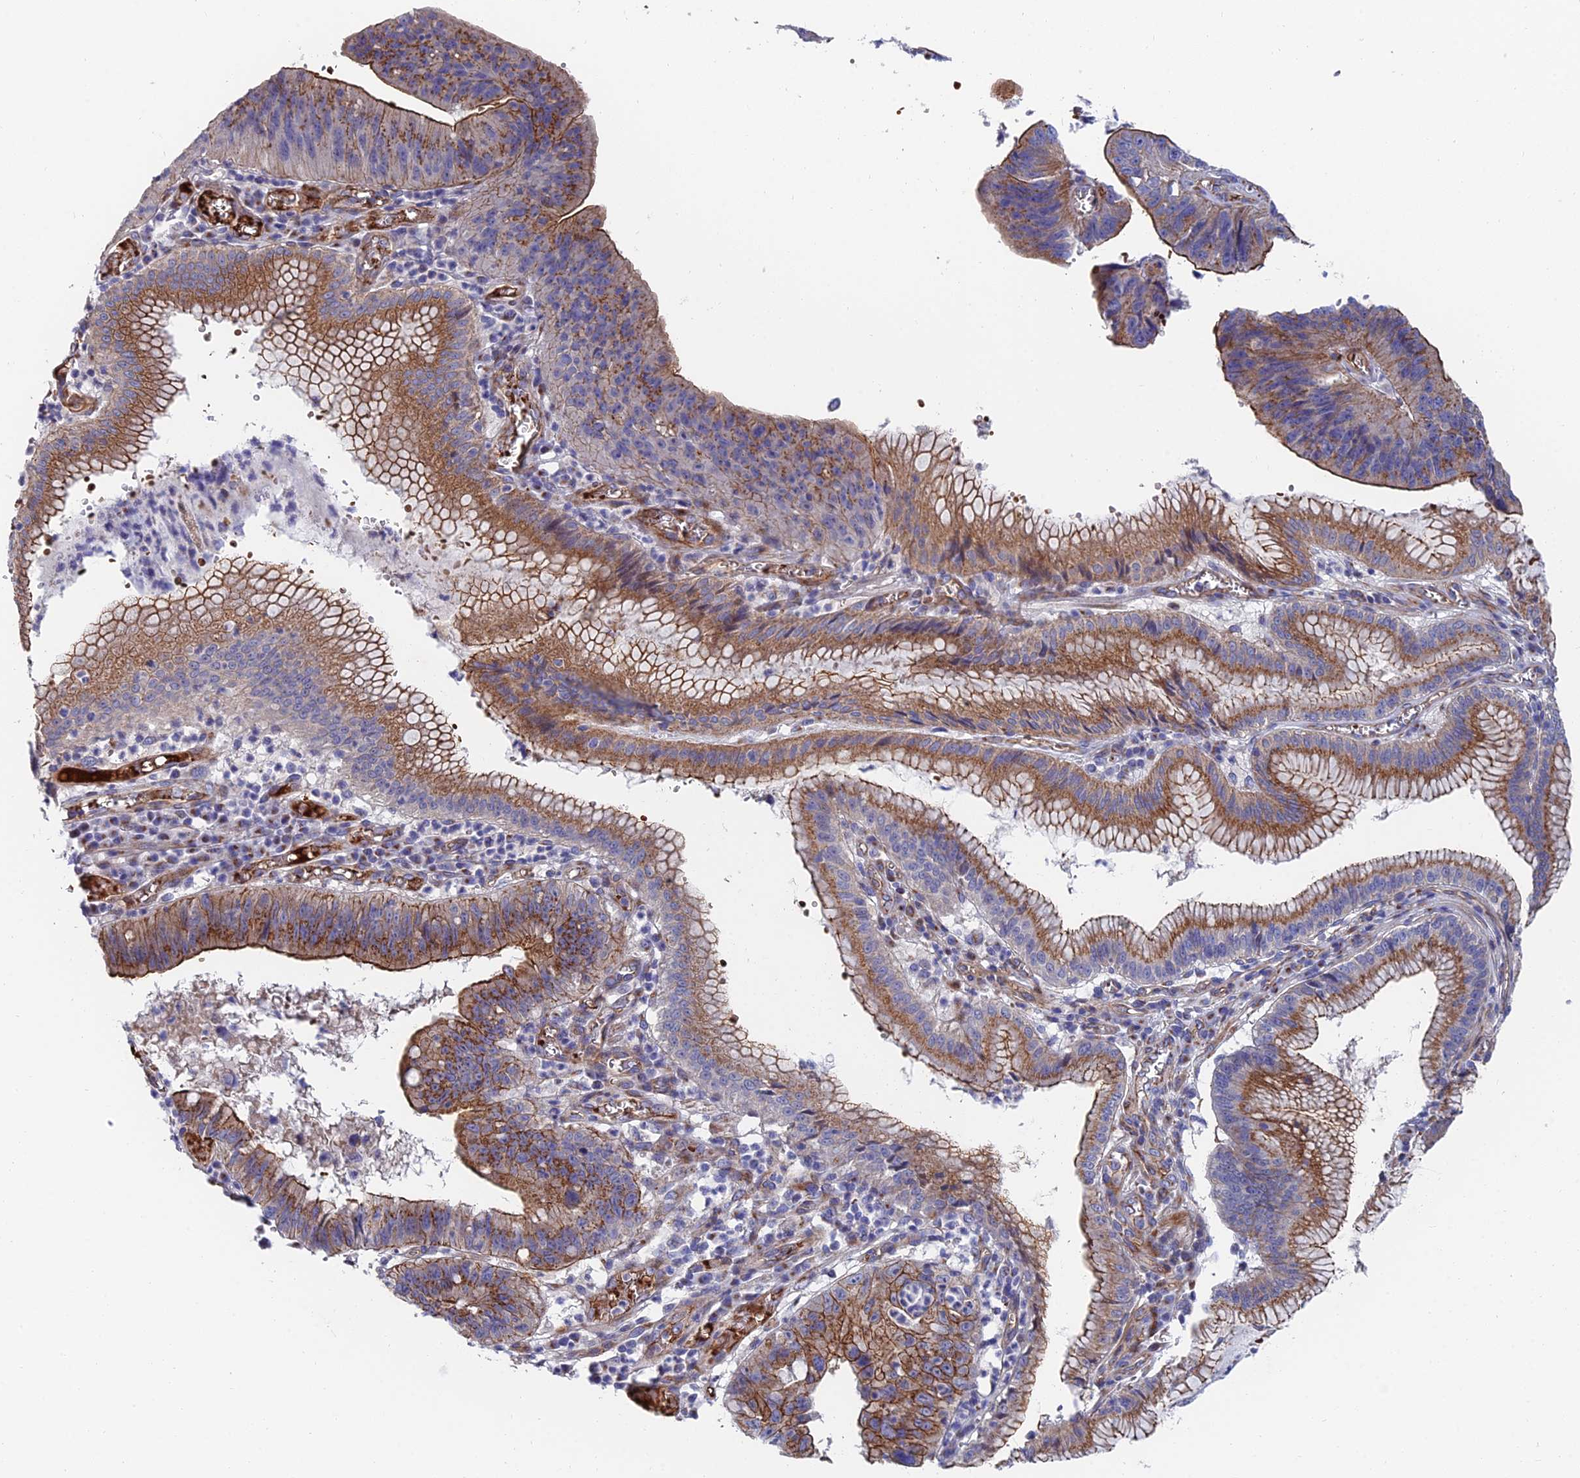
{"staining": {"intensity": "moderate", "quantity": ">75%", "location": "cytoplasmic/membranous"}, "tissue": "stomach cancer", "cell_type": "Tumor cells", "image_type": "cancer", "snomed": [{"axis": "morphology", "description": "Adenocarcinoma, NOS"}, {"axis": "topography", "description": "Stomach"}], "caption": "Immunohistochemical staining of human stomach adenocarcinoma demonstrates medium levels of moderate cytoplasmic/membranous protein positivity in about >75% of tumor cells. Immunohistochemistry stains the protein of interest in brown and the nuclei are stained blue.", "gene": "ADGRF3", "patient": {"sex": "male", "age": 59}}